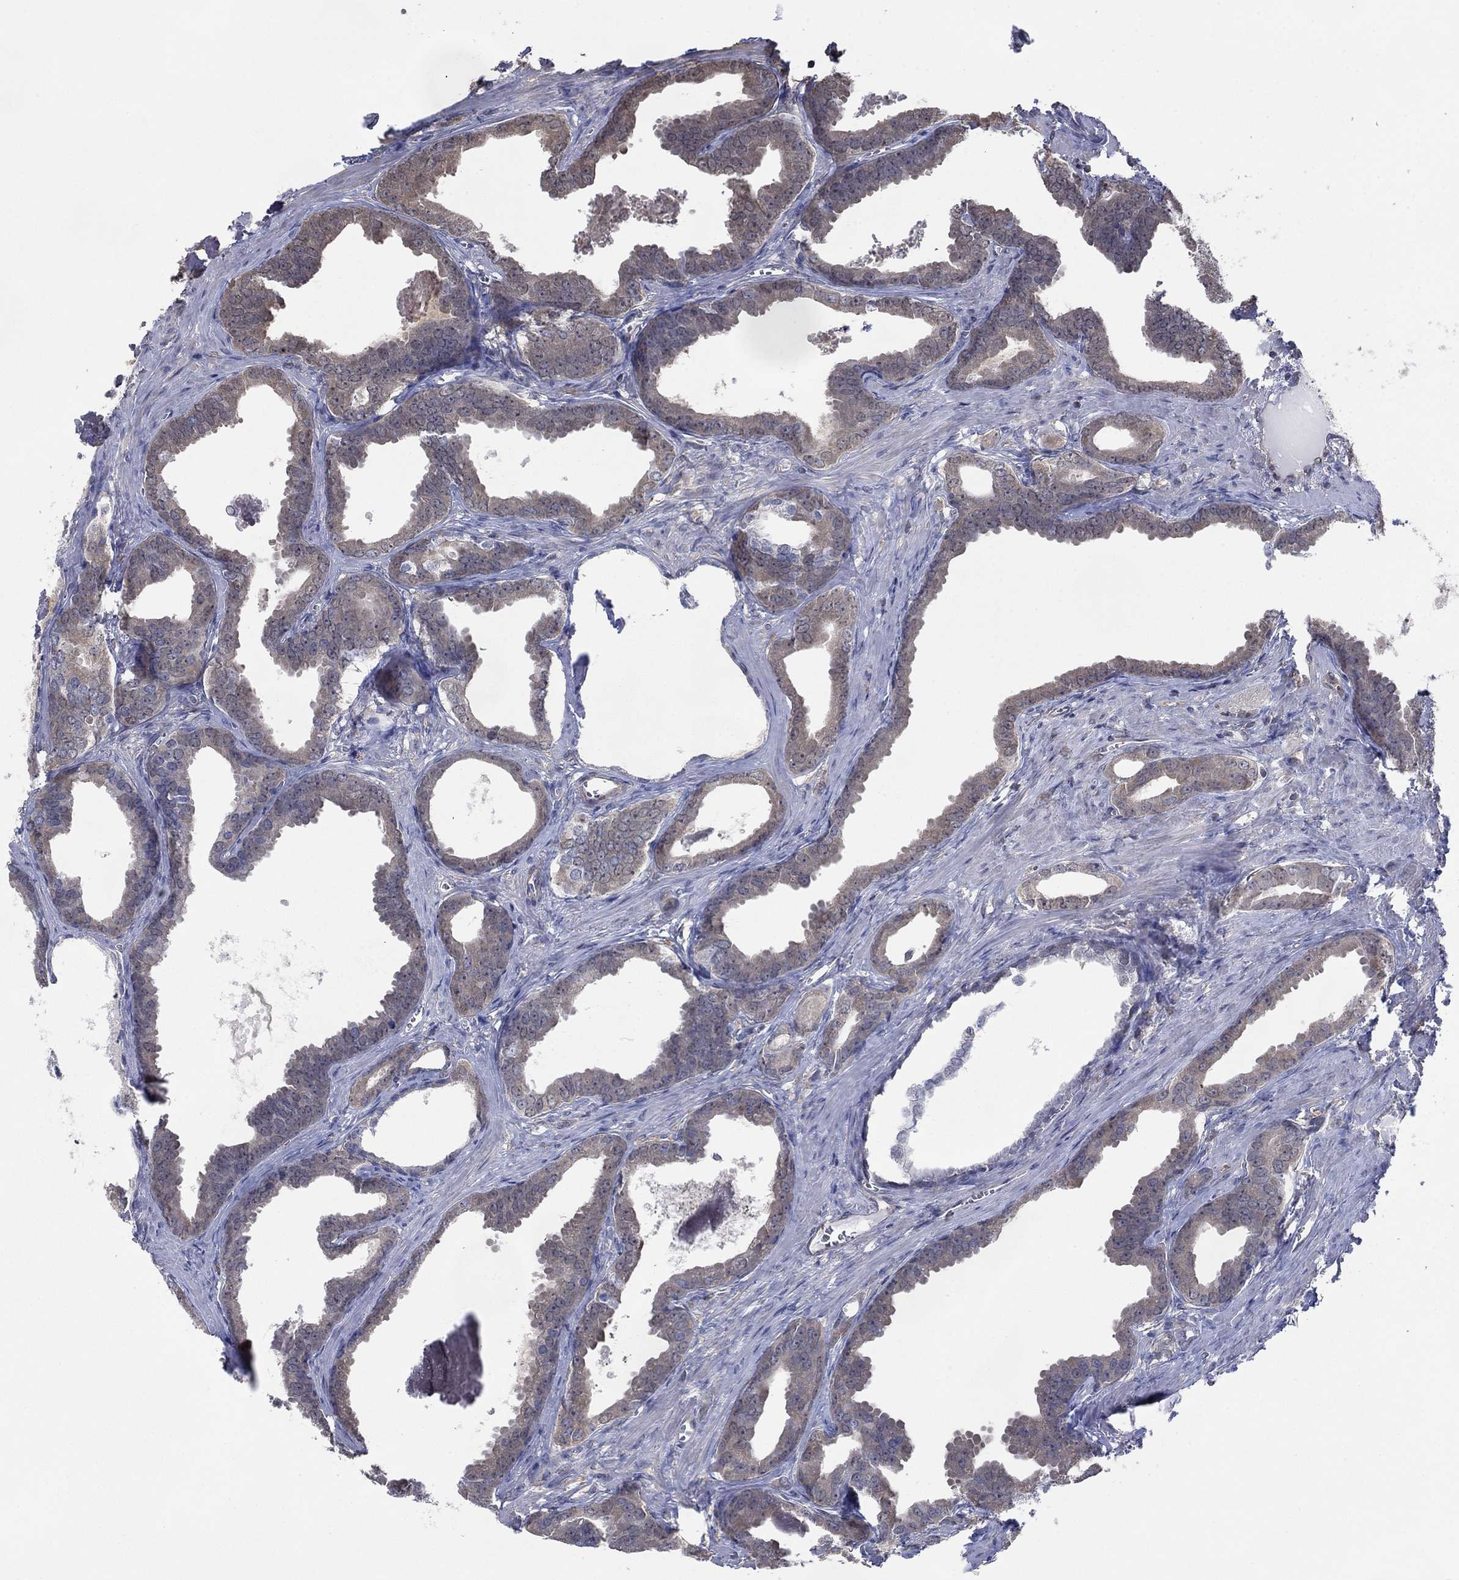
{"staining": {"intensity": "weak", "quantity": "<25%", "location": "cytoplasmic/membranous"}, "tissue": "prostate cancer", "cell_type": "Tumor cells", "image_type": "cancer", "snomed": [{"axis": "morphology", "description": "Adenocarcinoma, NOS"}, {"axis": "topography", "description": "Prostate"}], "caption": "Image shows no significant protein positivity in tumor cells of adenocarcinoma (prostate). (IHC, brightfield microscopy, high magnification).", "gene": "RNF114", "patient": {"sex": "male", "age": 66}}